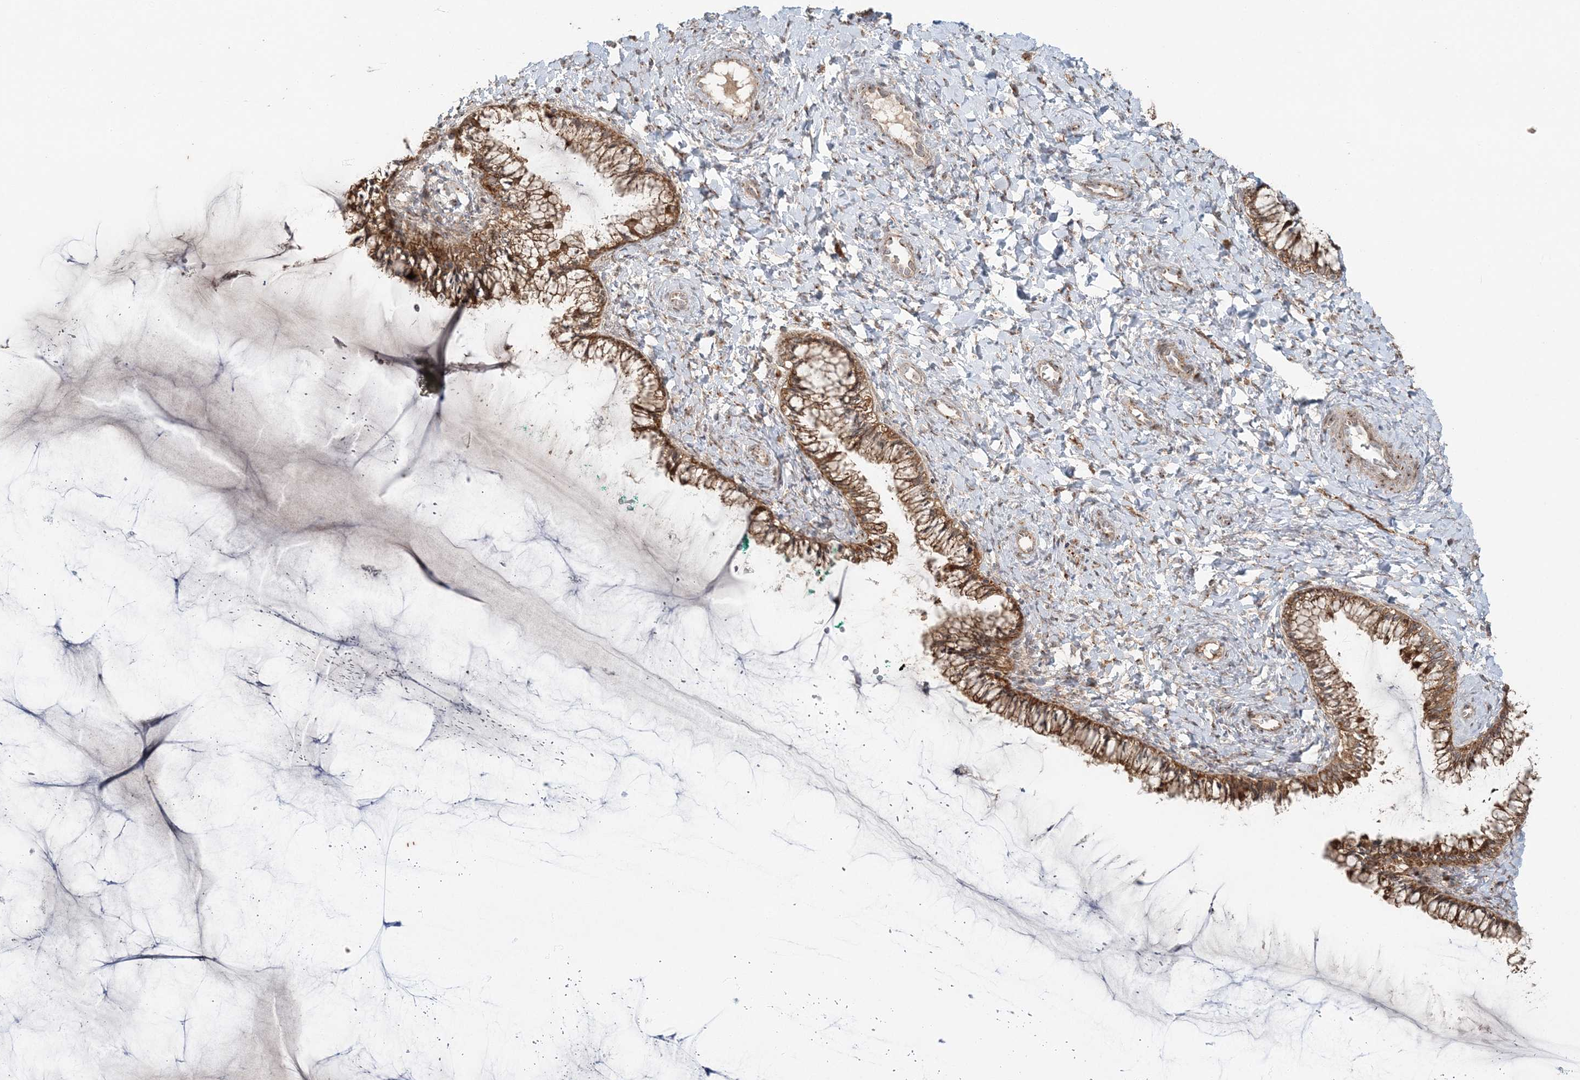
{"staining": {"intensity": "moderate", "quantity": ">75%", "location": "cytoplasmic/membranous"}, "tissue": "cervix", "cell_type": "Glandular cells", "image_type": "normal", "snomed": [{"axis": "morphology", "description": "Normal tissue, NOS"}, {"axis": "morphology", "description": "Adenocarcinoma, NOS"}, {"axis": "topography", "description": "Cervix"}], "caption": "Protein analysis of unremarkable cervix exhibits moderate cytoplasmic/membranous positivity in about >75% of glandular cells.", "gene": "ABCC3", "patient": {"sex": "female", "age": 29}}